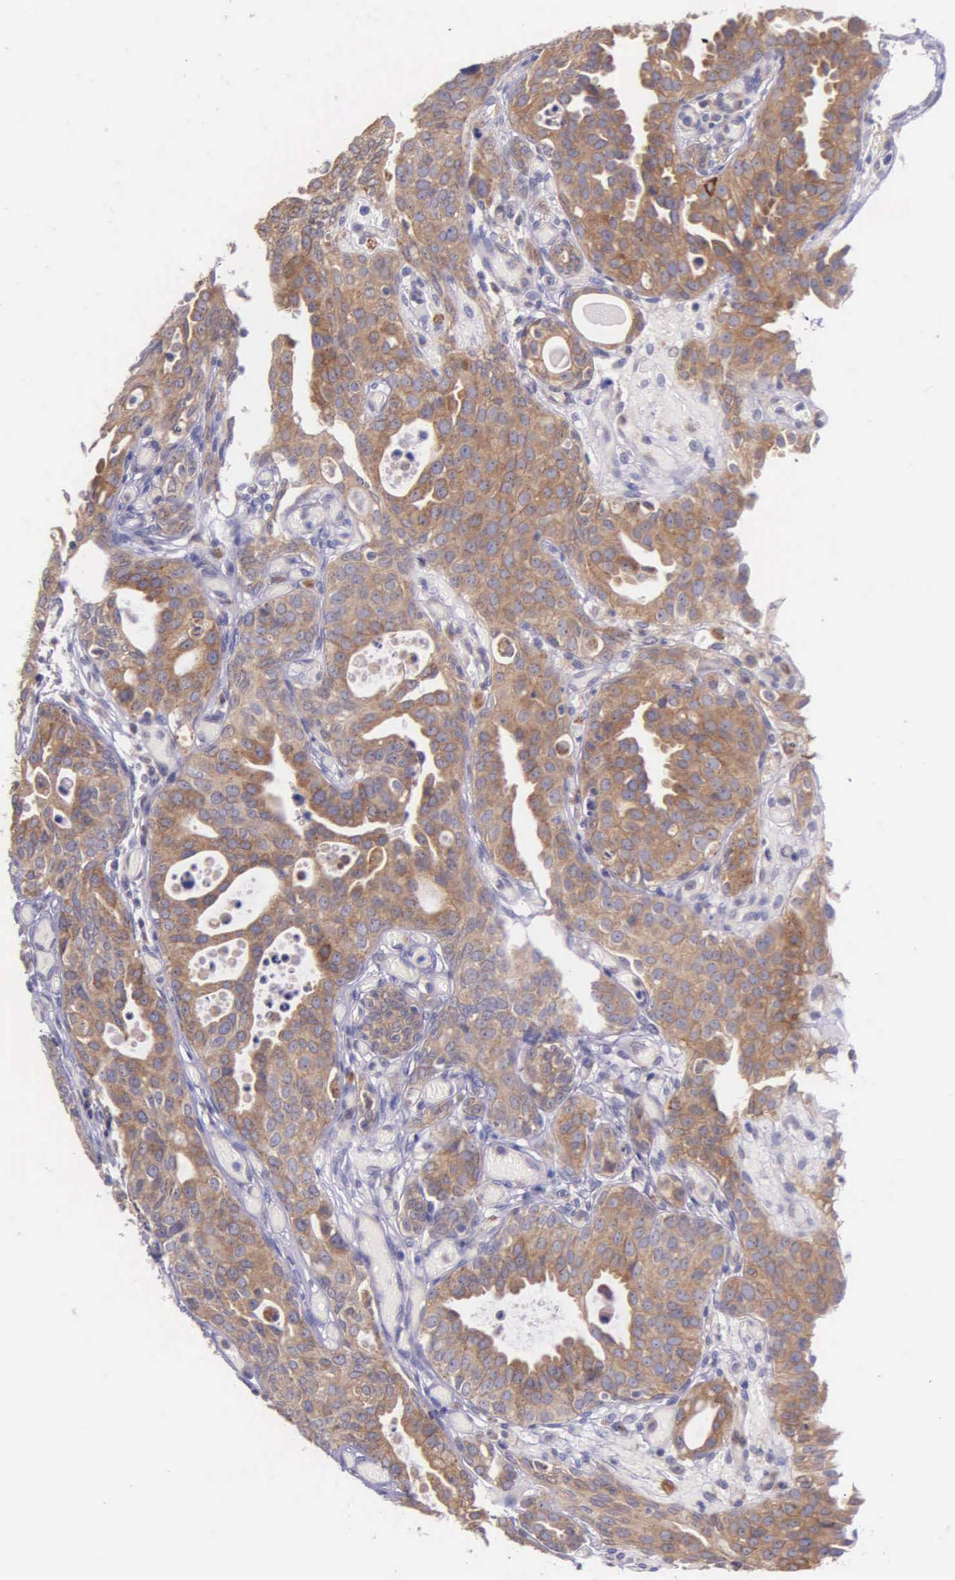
{"staining": {"intensity": "strong", "quantity": ">75%", "location": "cytoplasmic/membranous"}, "tissue": "urothelial cancer", "cell_type": "Tumor cells", "image_type": "cancer", "snomed": [{"axis": "morphology", "description": "Urothelial carcinoma, High grade"}, {"axis": "topography", "description": "Urinary bladder"}], "caption": "An immunohistochemistry (IHC) photomicrograph of tumor tissue is shown. Protein staining in brown shows strong cytoplasmic/membranous positivity in urothelial cancer within tumor cells.", "gene": "NSDHL", "patient": {"sex": "male", "age": 78}}